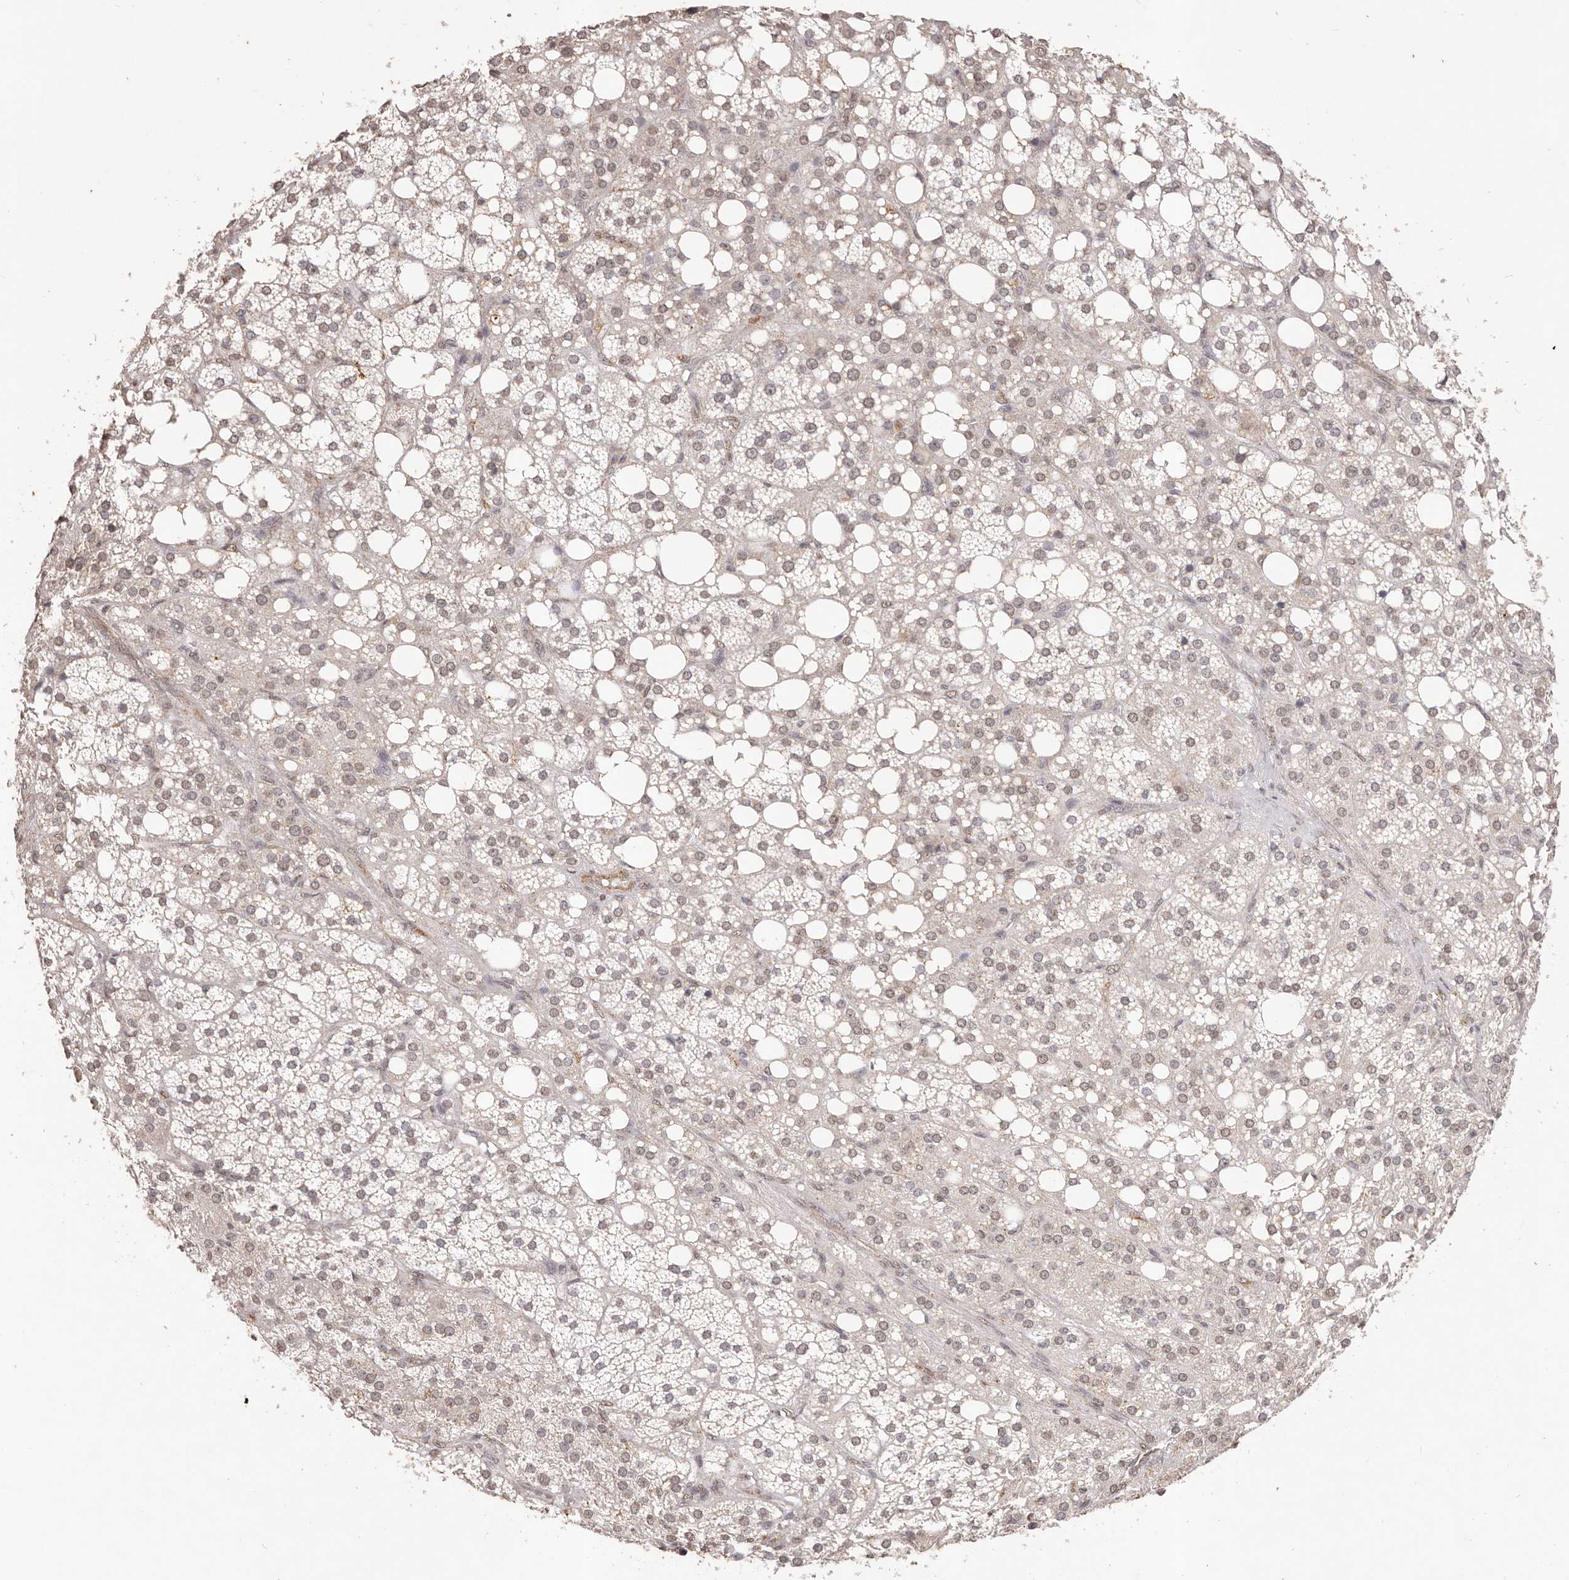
{"staining": {"intensity": "moderate", "quantity": "<25%", "location": "cytoplasmic/membranous"}, "tissue": "adrenal gland", "cell_type": "Glandular cells", "image_type": "normal", "snomed": [{"axis": "morphology", "description": "Normal tissue, NOS"}, {"axis": "topography", "description": "Adrenal gland"}], "caption": "Moderate cytoplasmic/membranous protein expression is appreciated in approximately <25% of glandular cells in adrenal gland. Ihc stains the protein of interest in brown and the nuclei are stained blue.", "gene": "RPS6KA5", "patient": {"sex": "female", "age": 59}}